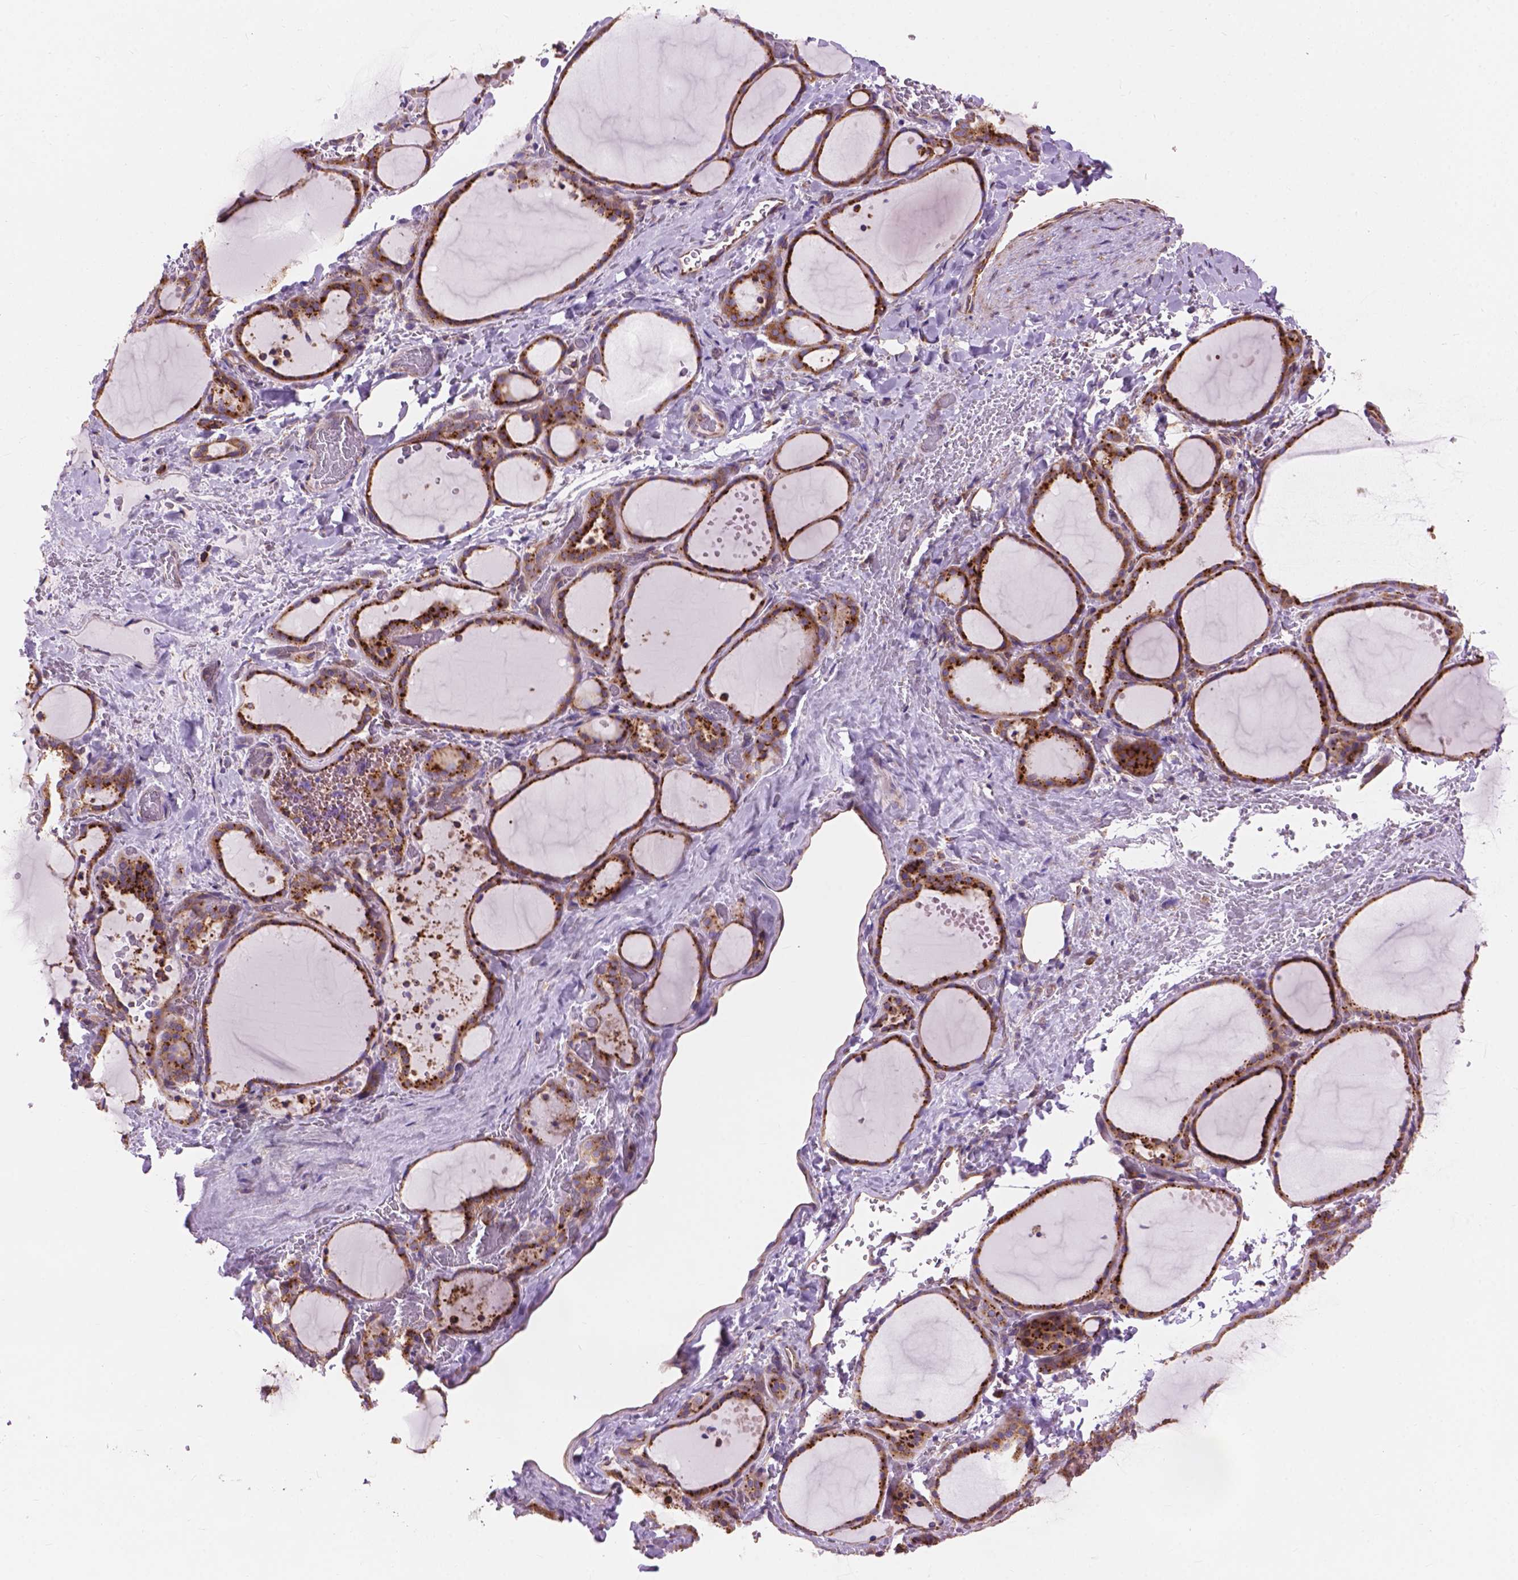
{"staining": {"intensity": "strong", "quantity": ">75%", "location": "cytoplasmic/membranous"}, "tissue": "thyroid gland", "cell_type": "Glandular cells", "image_type": "normal", "snomed": [{"axis": "morphology", "description": "Normal tissue, NOS"}, {"axis": "topography", "description": "Thyroid gland"}], "caption": "Immunohistochemical staining of normal thyroid gland shows >75% levels of strong cytoplasmic/membranous protein expression in about >75% of glandular cells. The staining was performed using DAB, with brown indicating positive protein expression. Nuclei are stained blue with hematoxylin.", "gene": "RPL37A", "patient": {"sex": "female", "age": 36}}